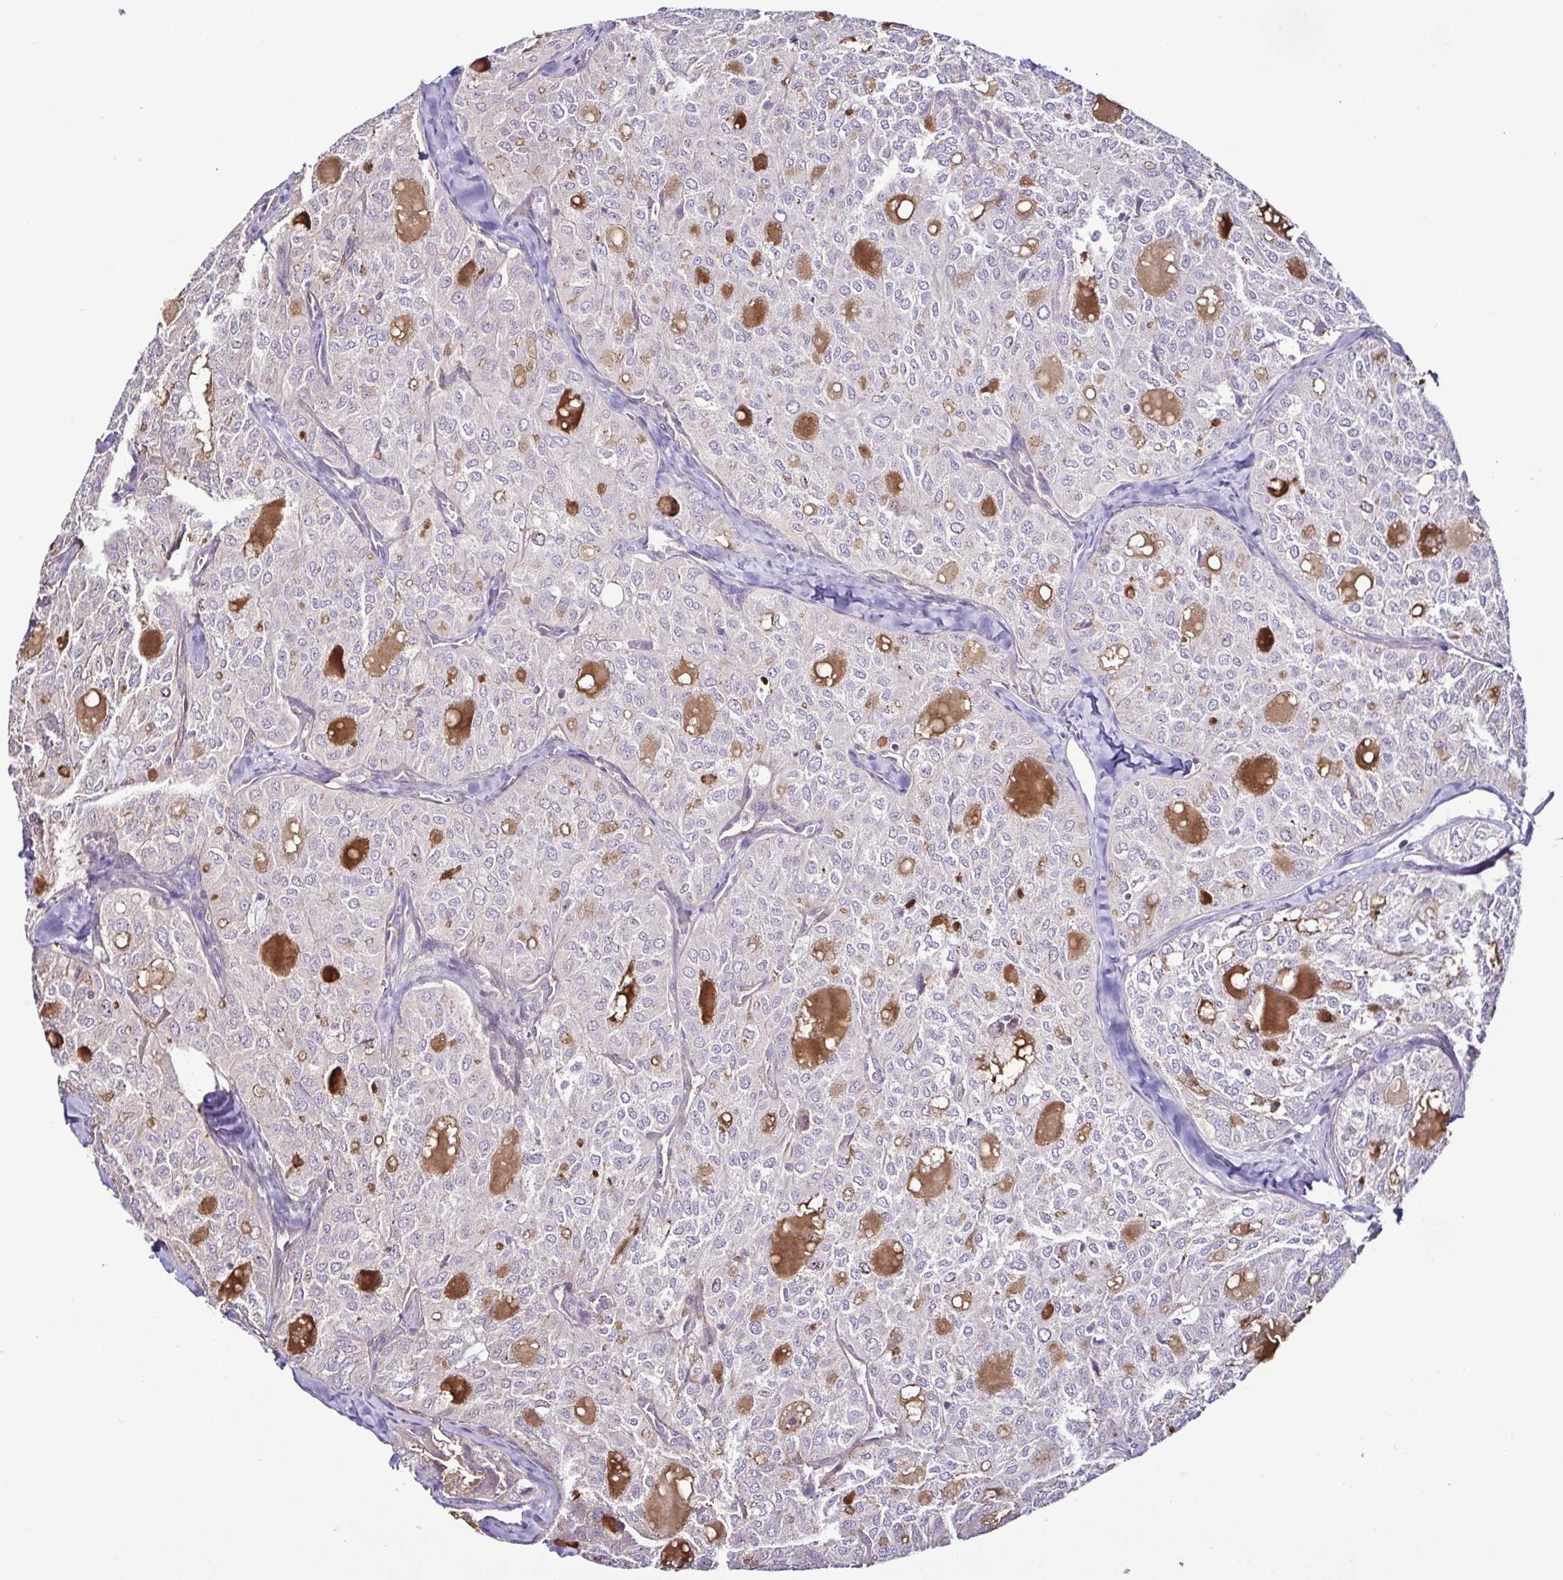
{"staining": {"intensity": "negative", "quantity": "none", "location": "none"}, "tissue": "thyroid cancer", "cell_type": "Tumor cells", "image_type": "cancer", "snomed": [{"axis": "morphology", "description": "Follicular adenoma carcinoma, NOS"}, {"axis": "topography", "description": "Thyroid gland"}], "caption": "Tumor cells show no significant expression in follicular adenoma carcinoma (thyroid).", "gene": "LMOD2", "patient": {"sex": "male", "age": 75}}